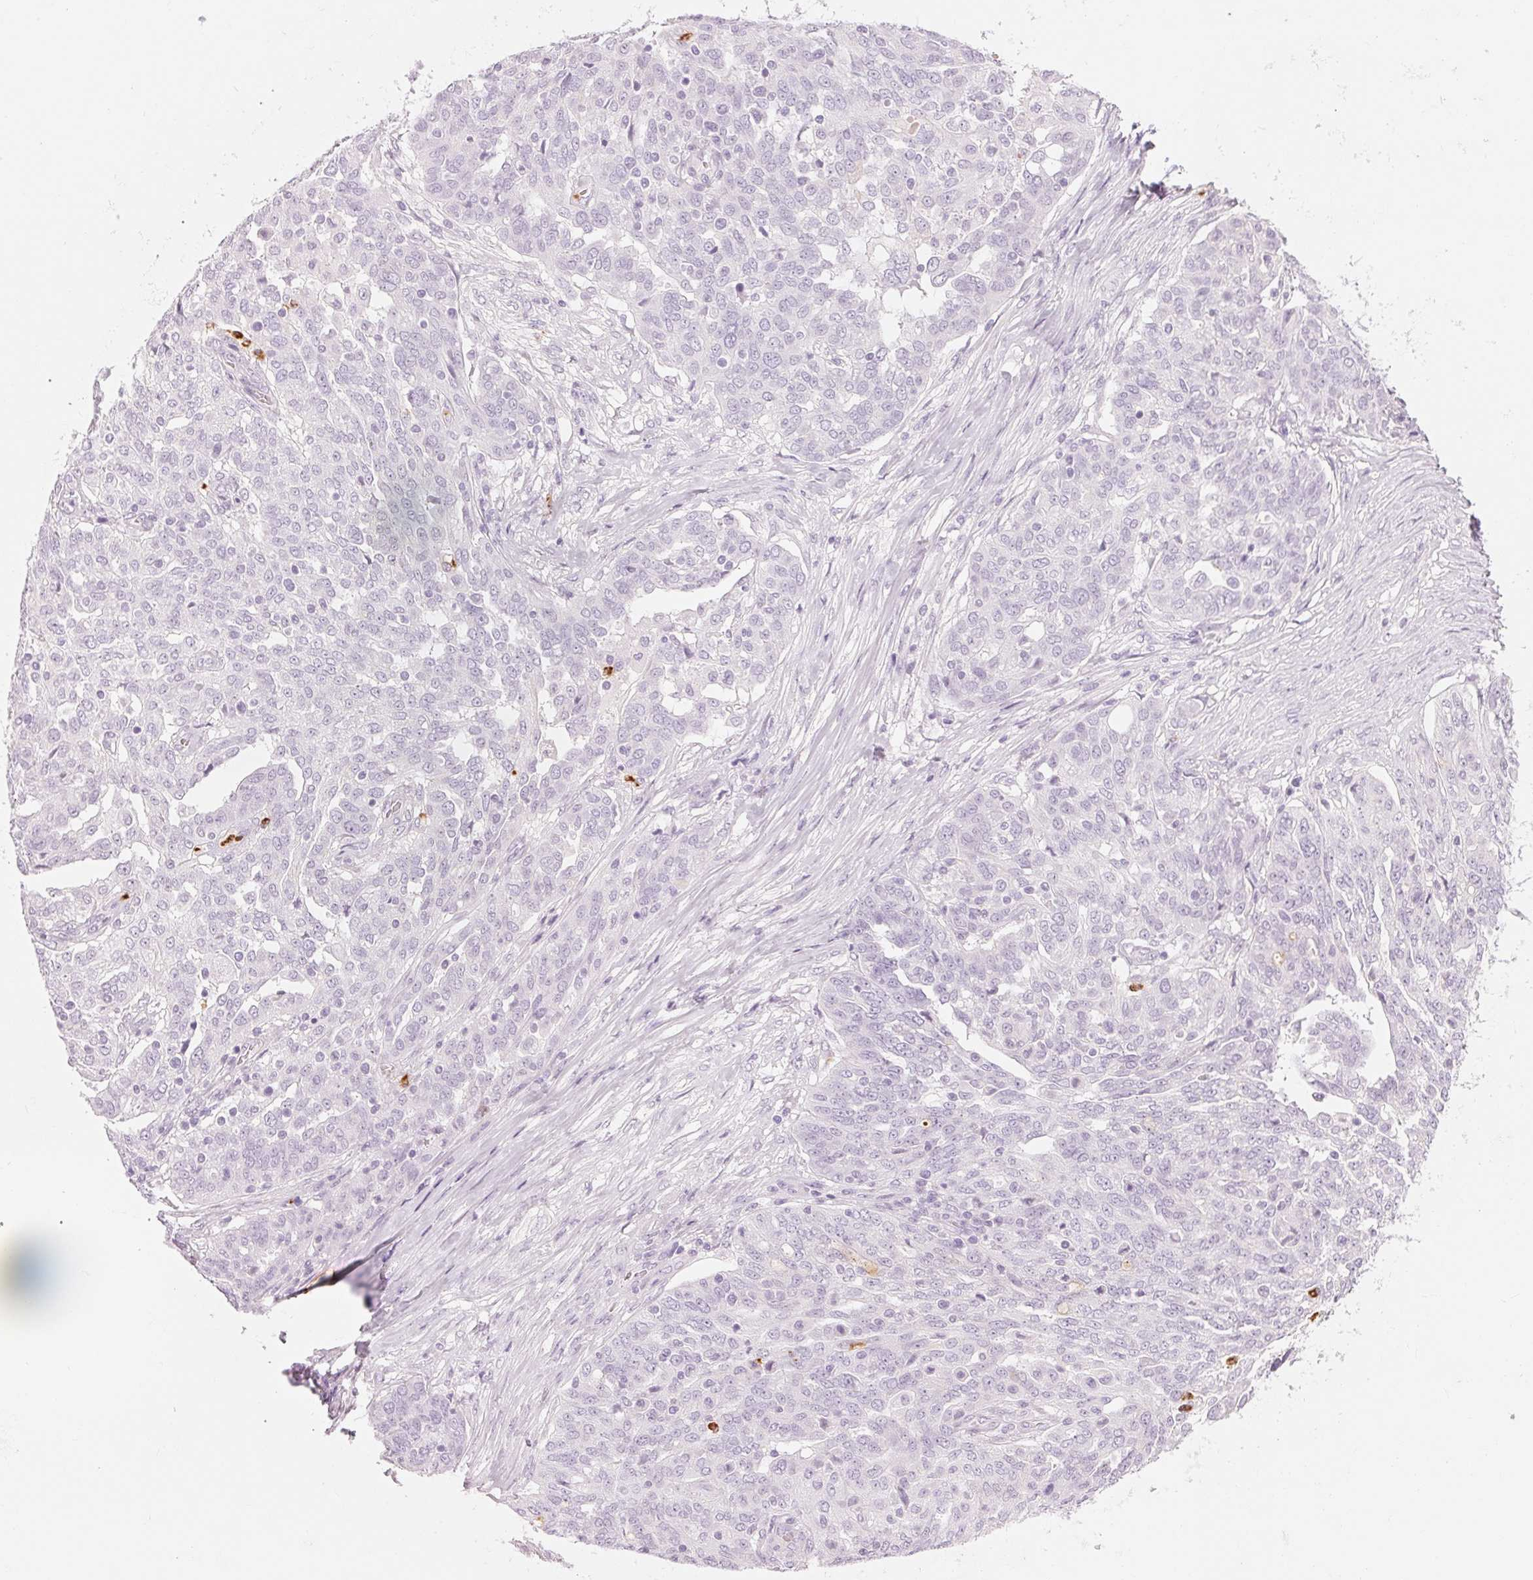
{"staining": {"intensity": "negative", "quantity": "none", "location": "none"}, "tissue": "ovarian cancer", "cell_type": "Tumor cells", "image_type": "cancer", "snomed": [{"axis": "morphology", "description": "Cystadenocarcinoma, serous, NOS"}, {"axis": "topography", "description": "Ovary"}], "caption": "This is an IHC micrograph of serous cystadenocarcinoma (ovarian). There is no expression in tumor cells.", "gene": "KLK7", "patient": {"sex": "female", "age": 67}}